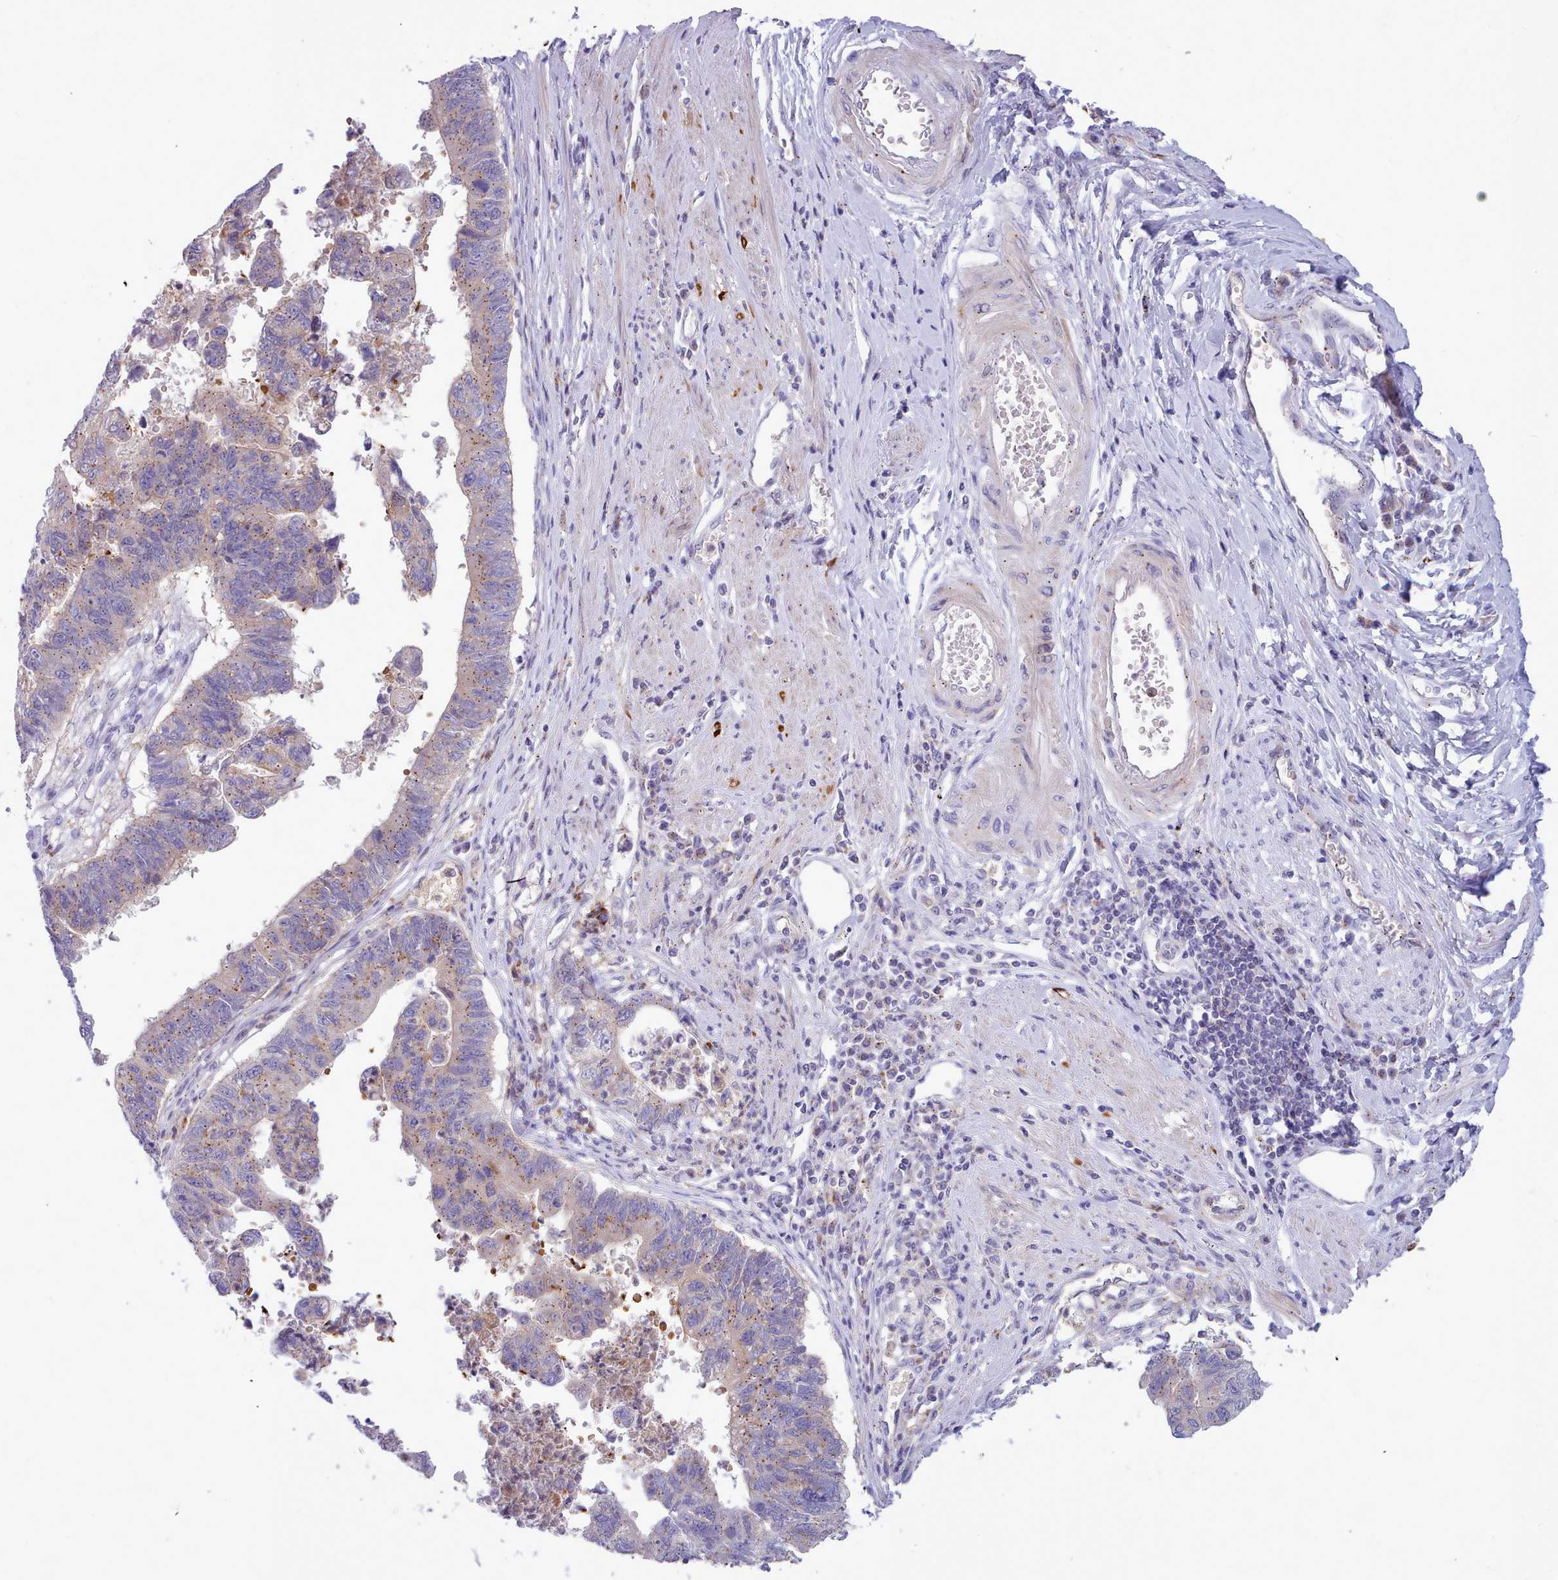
{"staining": {"intensity": "weak", "quantity": "25%-75%", "location": "cytoplasmic/membranous"}, "tissue": "stomach cancer", "cell_type": "Tumor cells", "image_type": "cancer", "snomed": [{"axis": "morphology", "description": "Adenocarcinoma, NOS"}, {"axis": "topography", "description": "Stomach"}], "caption": "High-power microscopy captured an immunohistochemistry micrograph of adenocarcinoma (stomach), revealing weak cytoplasmic/membranous expression in approximately 25%-75% of tumor cells.", "gene": "NKX1-2", "patient": {"sex": "male", "age": 59}}